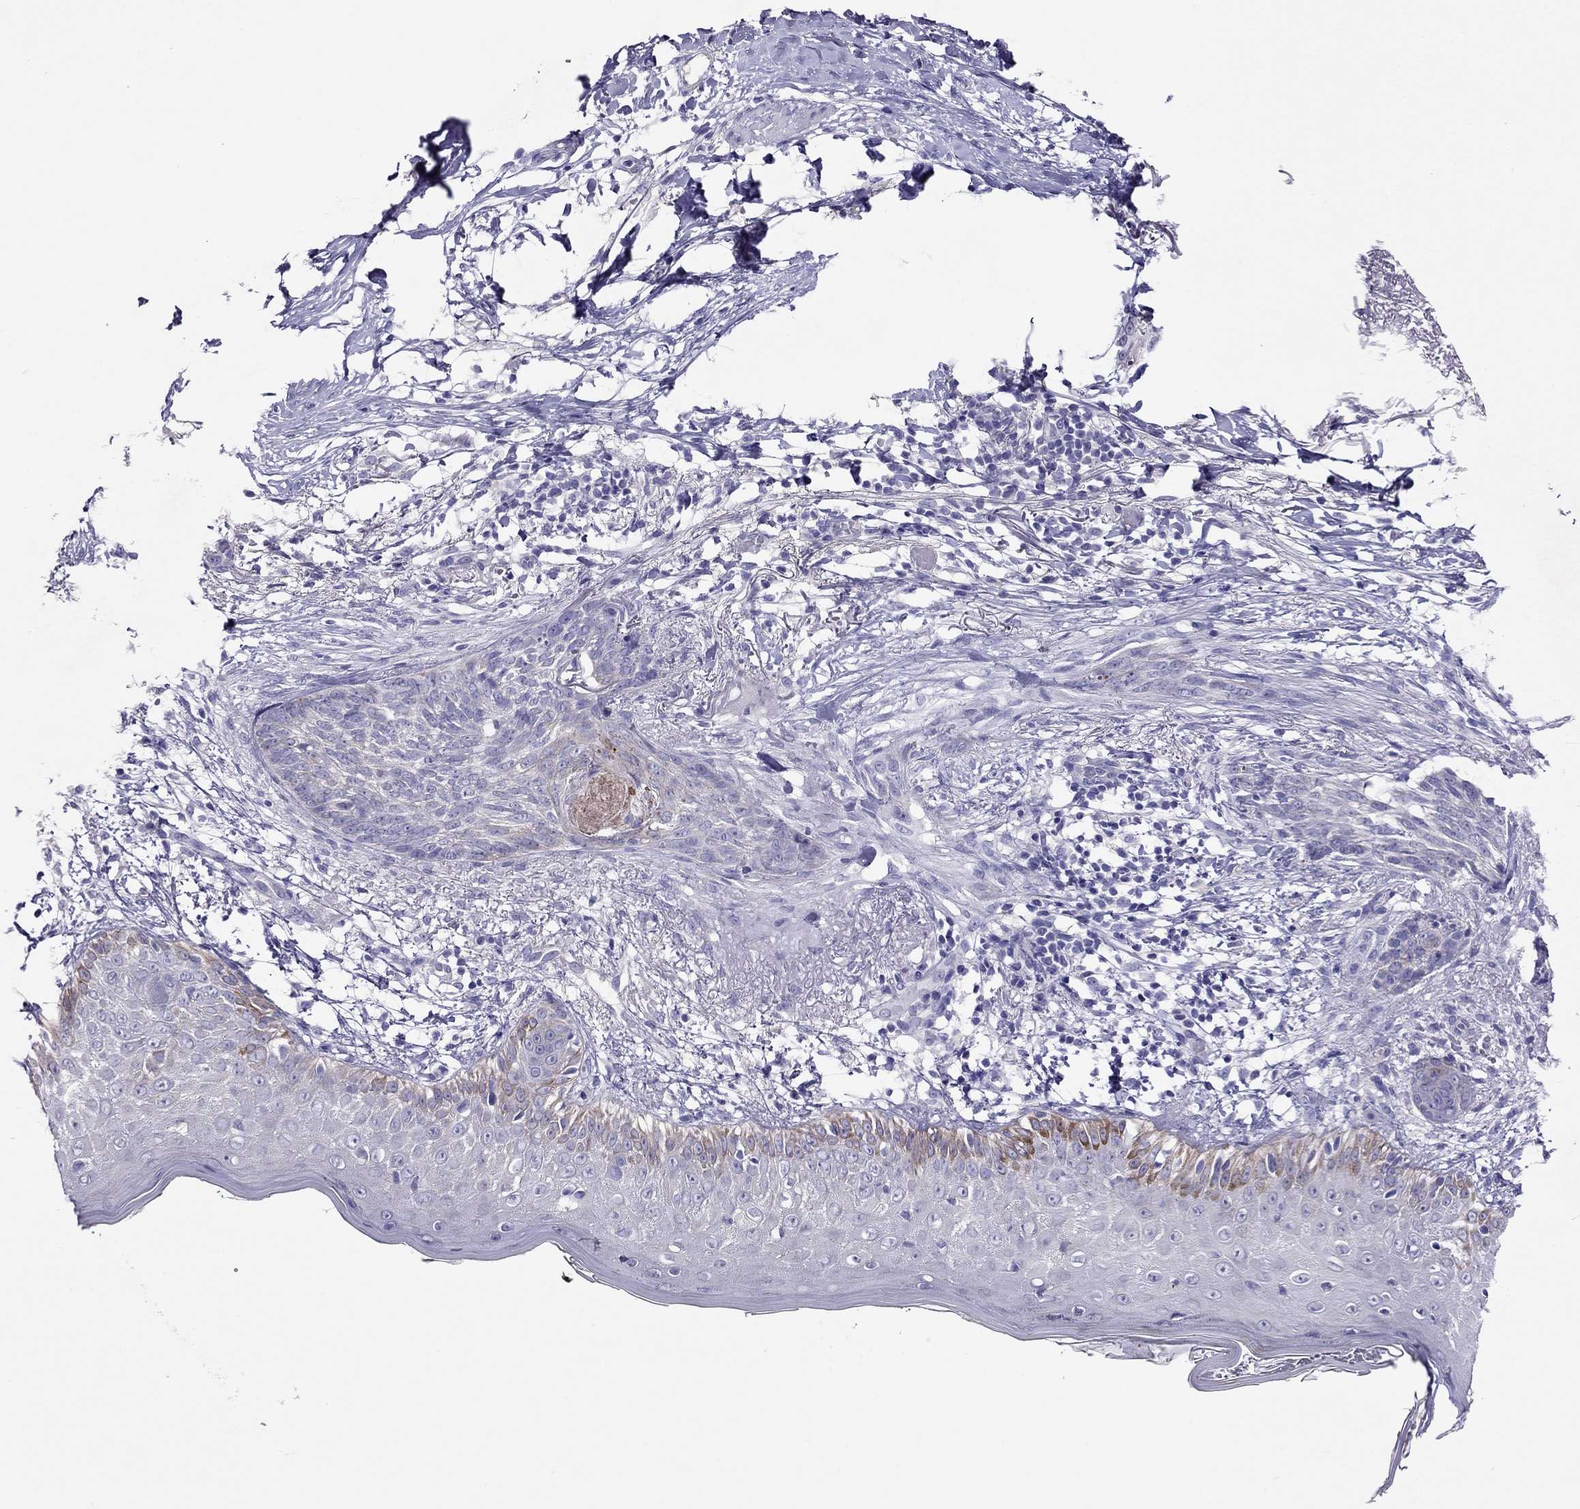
{"staining": {"intensity": "moderate", "quantity": "<25%", "location": "cytoplasmic/membranous"}, "tissue": "skin cancer", "cell_type": "Tumor cells", "image_type": "cancer", "snomed": [{"axis": "morphology", "description": "Normal tissue, NOS"}, {"axis": "morphology", "description": "Basal cell carcinoma"}, {"axis": "topography", "description": "Skin"}], "caption": "Protein staining displays moderate cytoplasmic/membranous positivity in about <25% of tumor cells in basal cell carcinoma (skin).", "gene": "CAPNS2", "patient": {"sex": "male", "age": 84}}